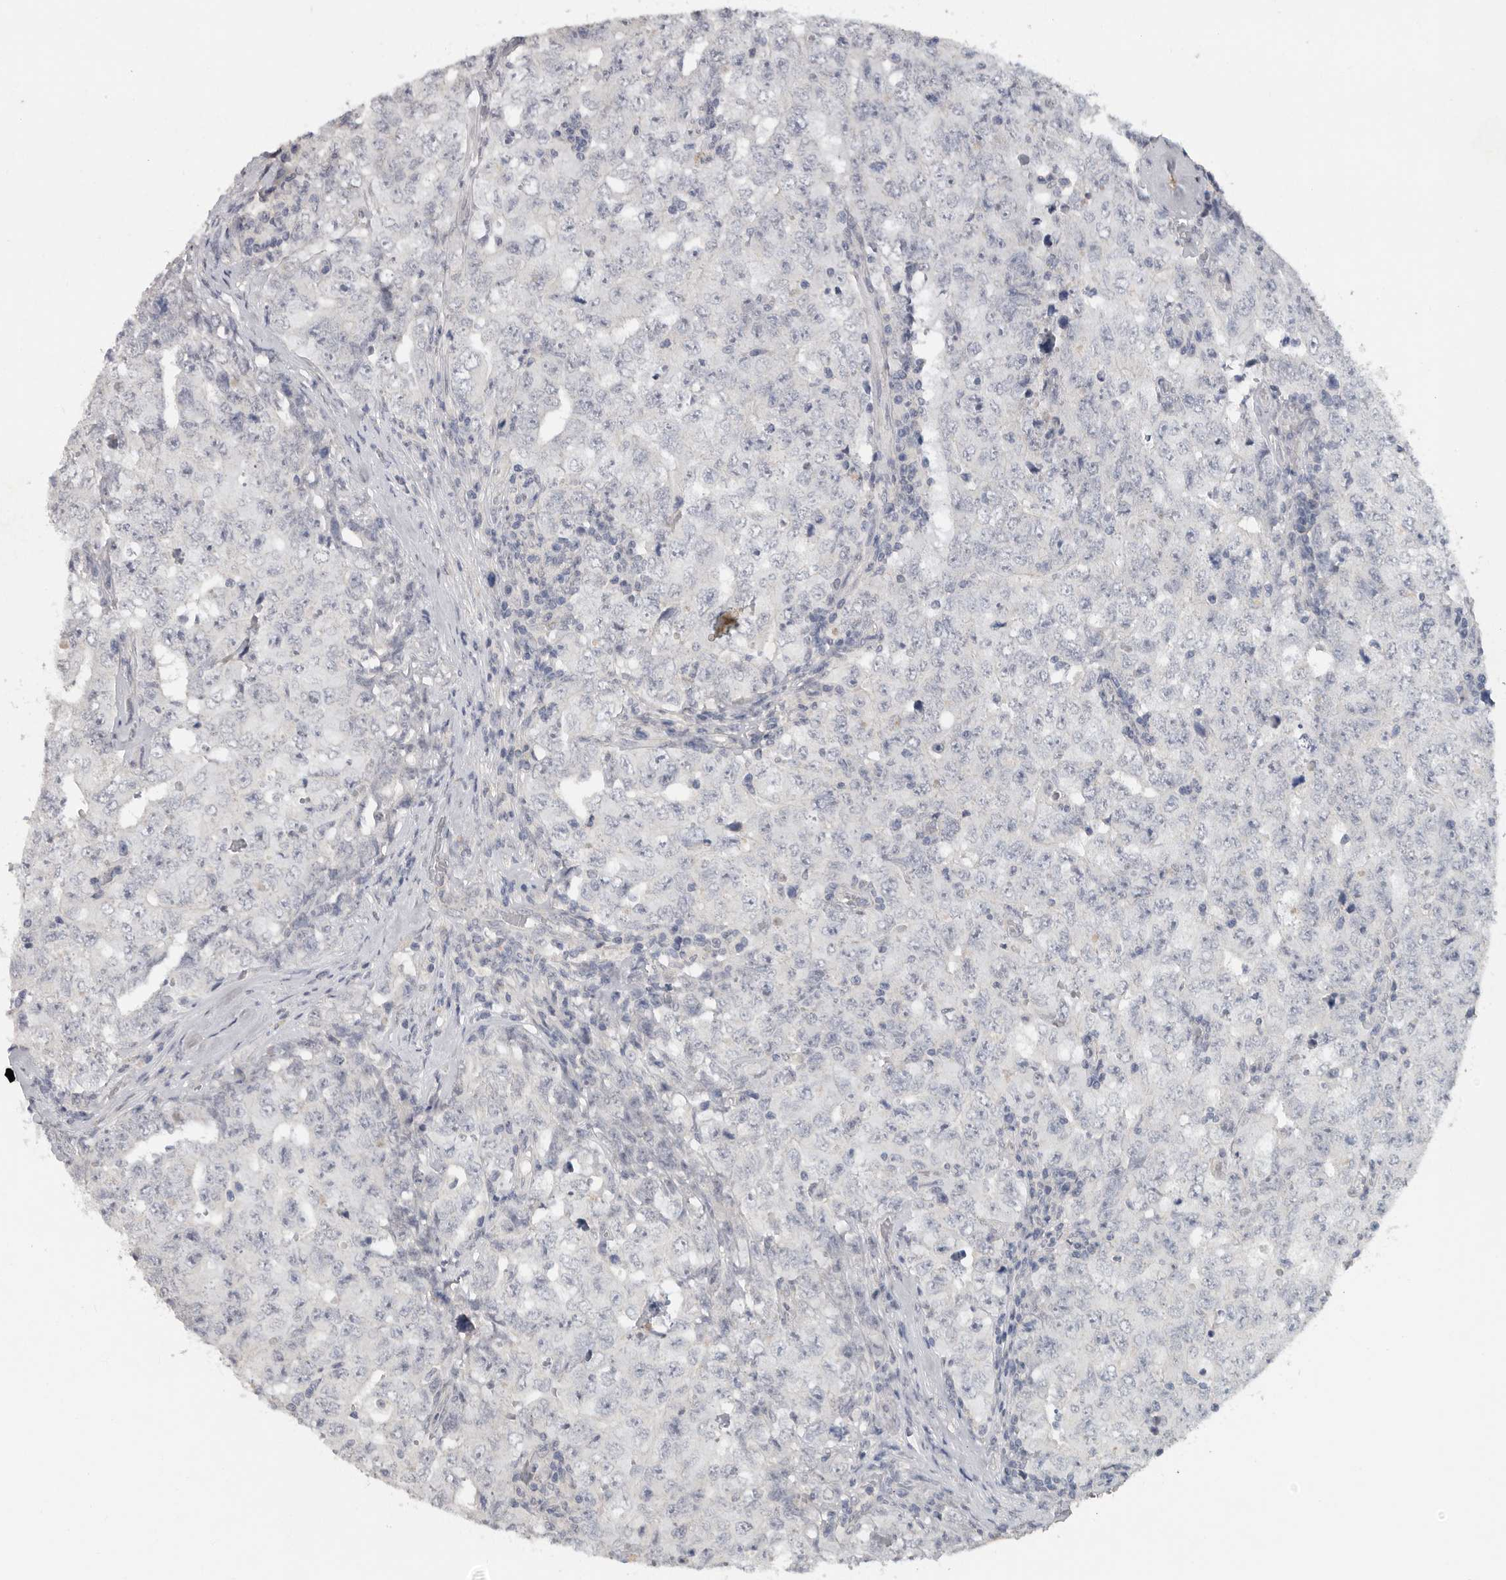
{"staining": {"intensity": "negative", "quantity": "none", "location": "none"}, "tissue": "testis cancer", "cell_type": "Tumor cells", "image_type": "cancer", "snomed": [{"axis": "morphology", "description": "Carcinoma, Embryonal, NOS"}, {"axis": "topography", "description": "Testis"}], "caption": "Testis embryonal carcinoma stained for a protein using IHC reveals no positivity tumor cells.", "gene": "REG4", "patient": {"sex": "male", "age": 26}}